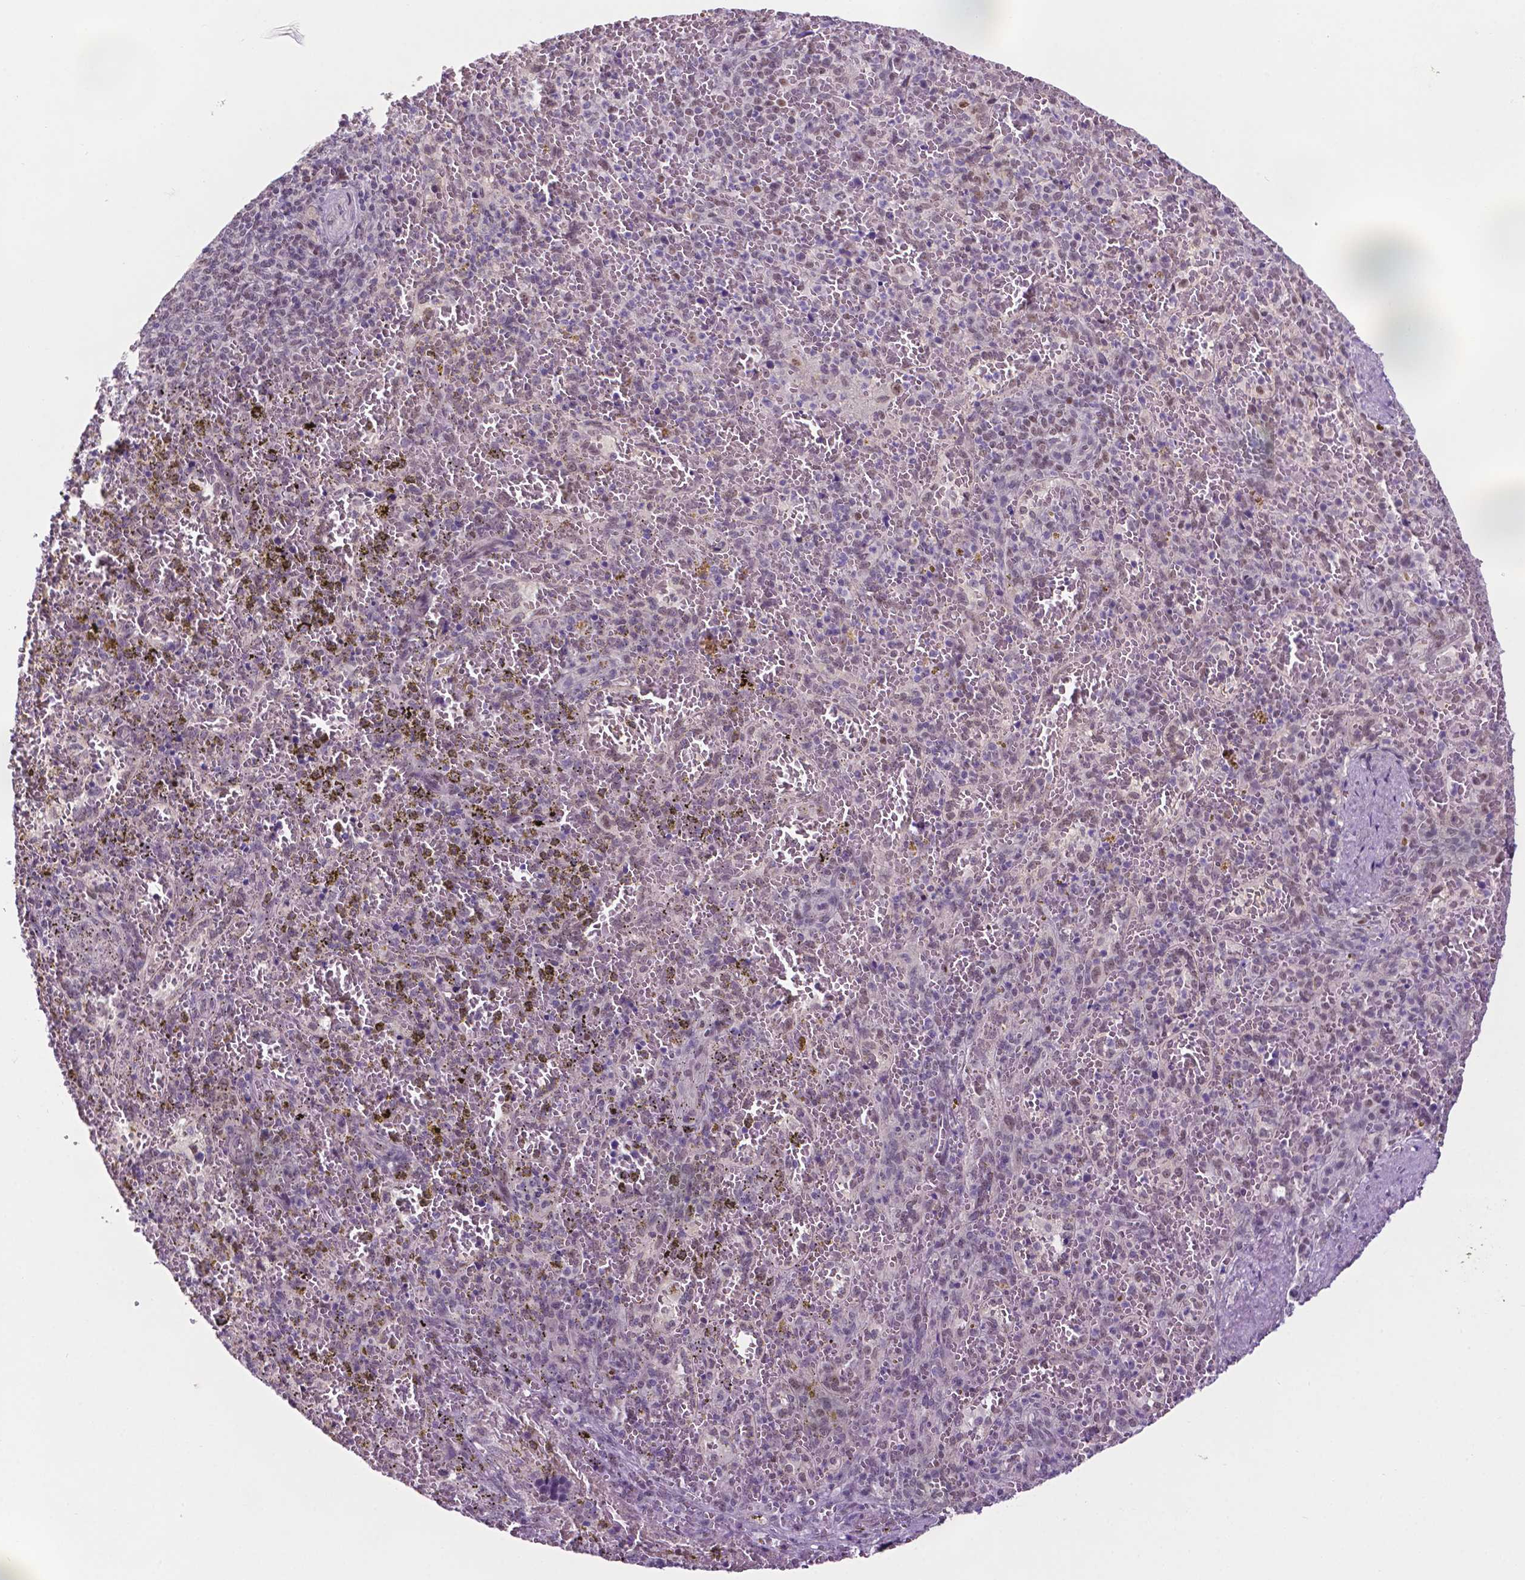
{"staining": {"intensity": "negative", "quantity": "none", "location": "none"}, "tissue": "spleen", "cell_type": "Cells in red pulp", "image_type": "normal", "snomed": [{"axis": "morphology", "description": "Normal tissue, NOS"}, {"axis": "topography", "description": "Spleen"}], "caption": "Human spleen stained for a protein using IHC reveals no positivity in cells in red pulp.", "gene": "FAM50B", "patient": {"sex": "female", "age": 50}}